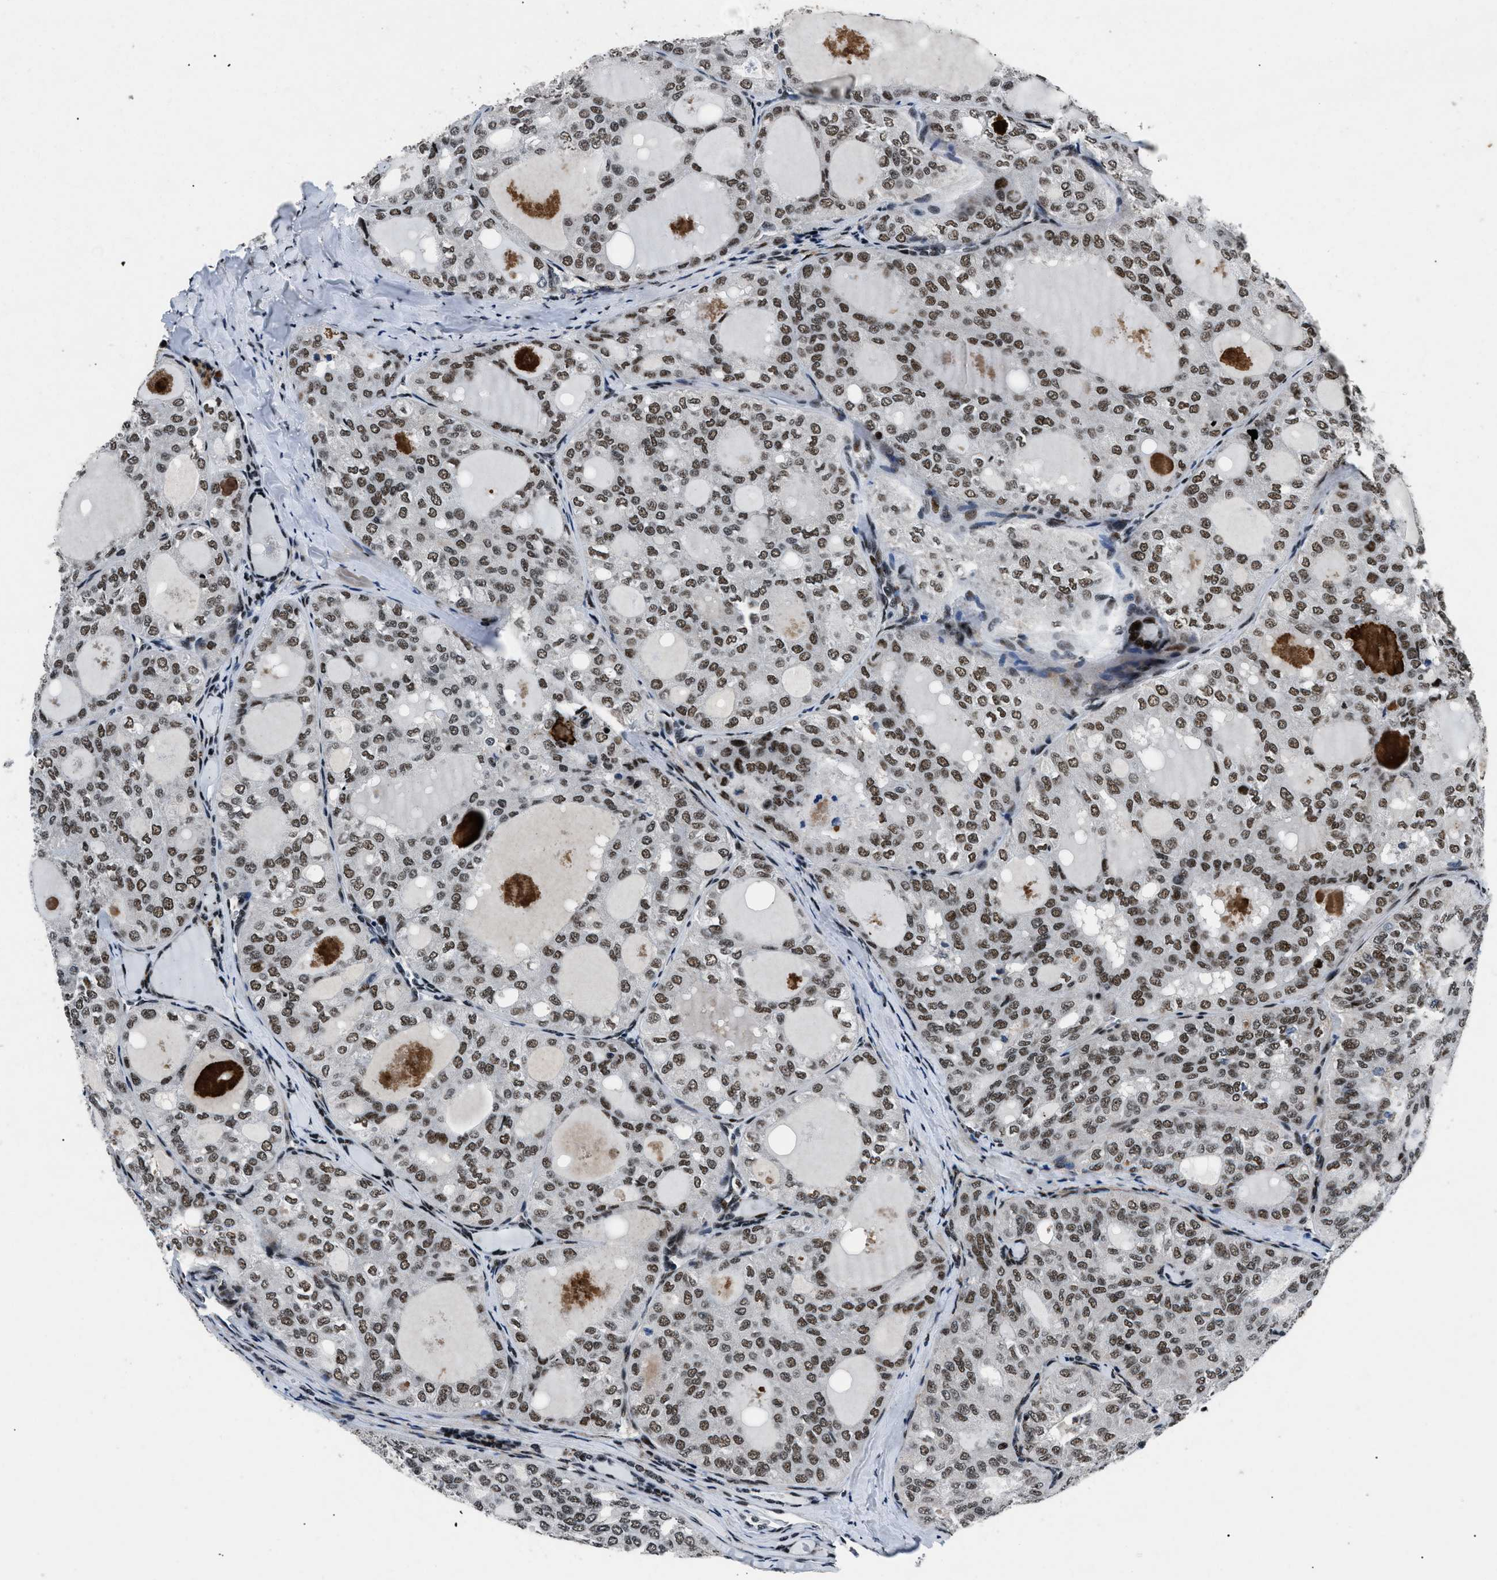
{"staining": {"intensity": "strong", "quantity": ">75%", "location": "nuclear"}, "tissue": "thyroid cancer", "cell_type": "Tumor cells", "image_type": "cancer", "snomed": [{"axis": "morphology", "description": "Follicular adenoma carcinoma, NOS"}, {"axis": "topography", "description": "Thyroid gland"}], "caption": "Protein positivity by IHC shows strong nuclear expression in about >75% of tumor cells in thyroid cancer. (DAB (3,3'-diaminobenzidine) IHC, brown staining for protein, blue staining for nuclei).", "gene": "SMARCB1", "patient": {"sex": "male", "age": 75}}